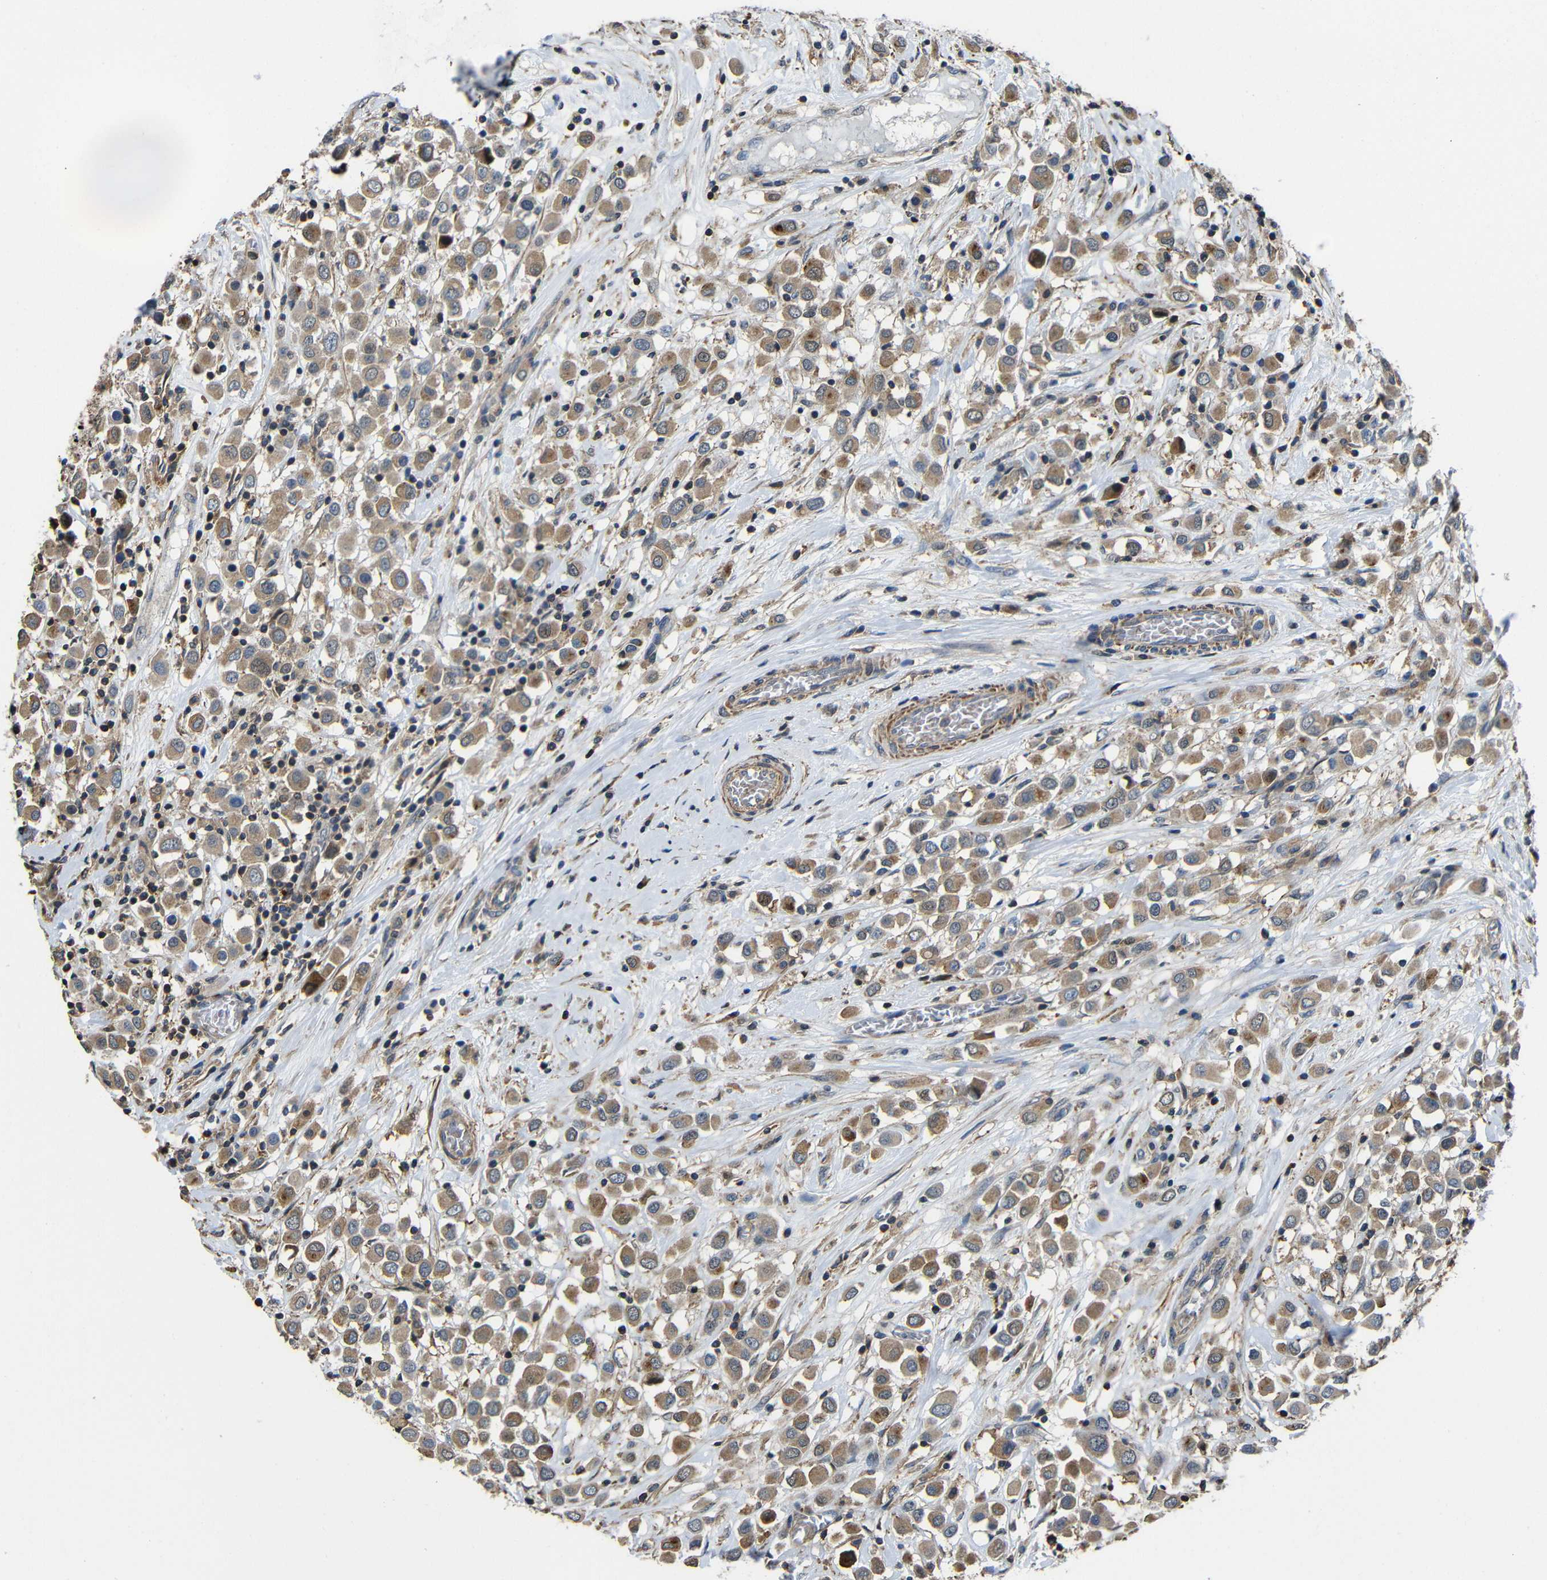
{"staining": {"intensity": "moderate", "quantity": ">75%", "location": "cytoplasmic/membranous"}, "tissue": "breast cancer", "cell_type": "Tumor cells", "image_type": "cancer", "snomed": [{"axis": "morphology", "description": "Duct carcinoma"}, {"axis": "topography", "description": "Breast"}], "caption": "This histopathology image shows immunohistochemistry (IHC) staining of human breast cancer, with medium moderate cytoplasmic/membranous positivity in approximately >75% of tumor cells.", "gene": "GDI1", "patient": {"sex": "female", "age": 61}}